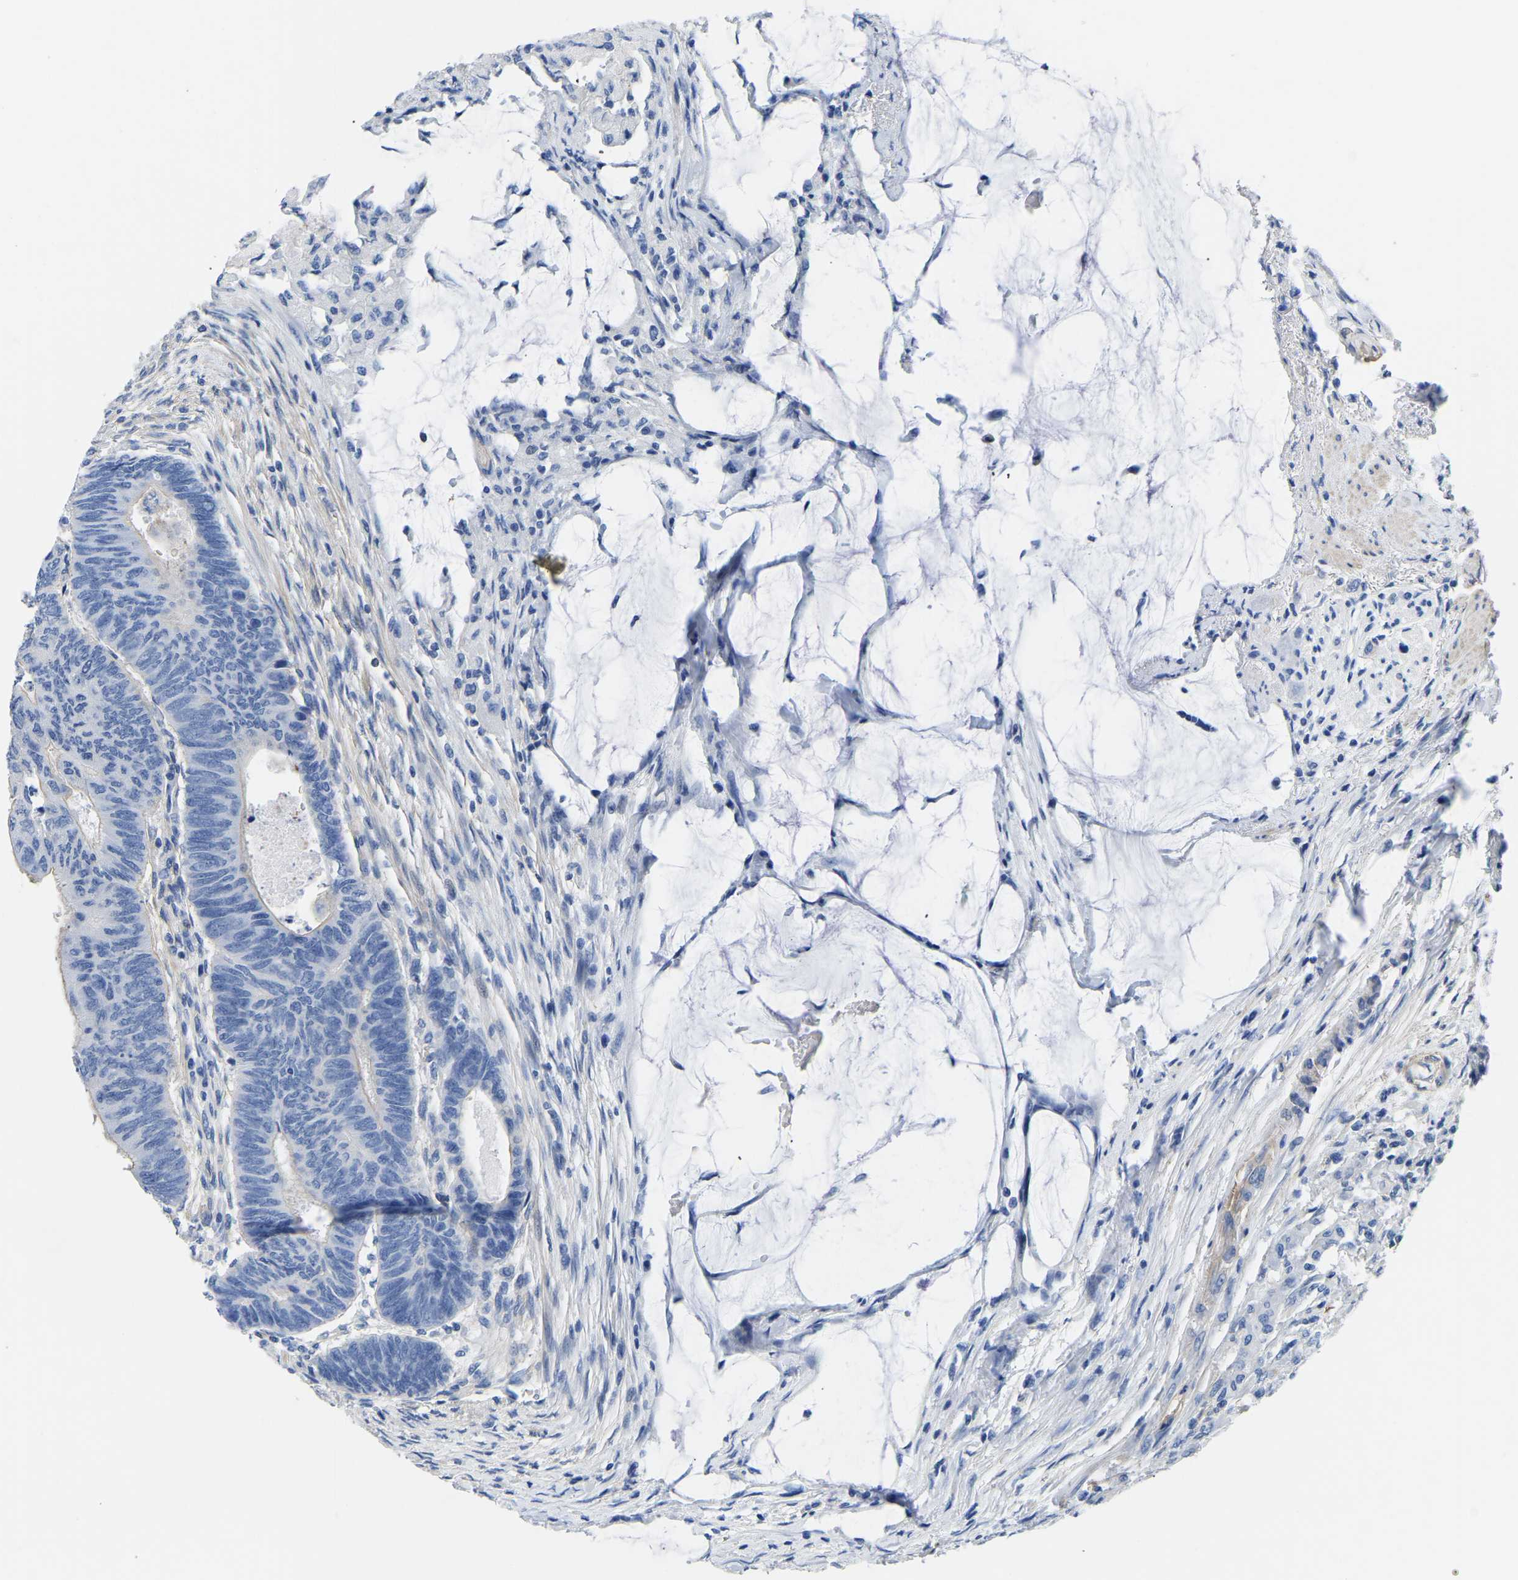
{"staining": {"intensity": "negative", "quantity": "none", "location": "none"}, "tissue": "colorectal cancer", "cell_type": "Tumor cells", "image_type": "cancer", "snomed": [{"axis": "morphology", "description": "Normal tissue, NOS"}, {"axis": "morphology", "description": "Adenocarcinoma, NOS"}, {"axis": "topography", "description": "Rectum"}, {"axis": "topography", "description": "Peripheral nerve tissue"}], "caption": "There is no significant expression in tumor cells of colorectal adenocarcinoma.", "gene": "UPK3A", "patient": {"sex": "male", "age": 92}}